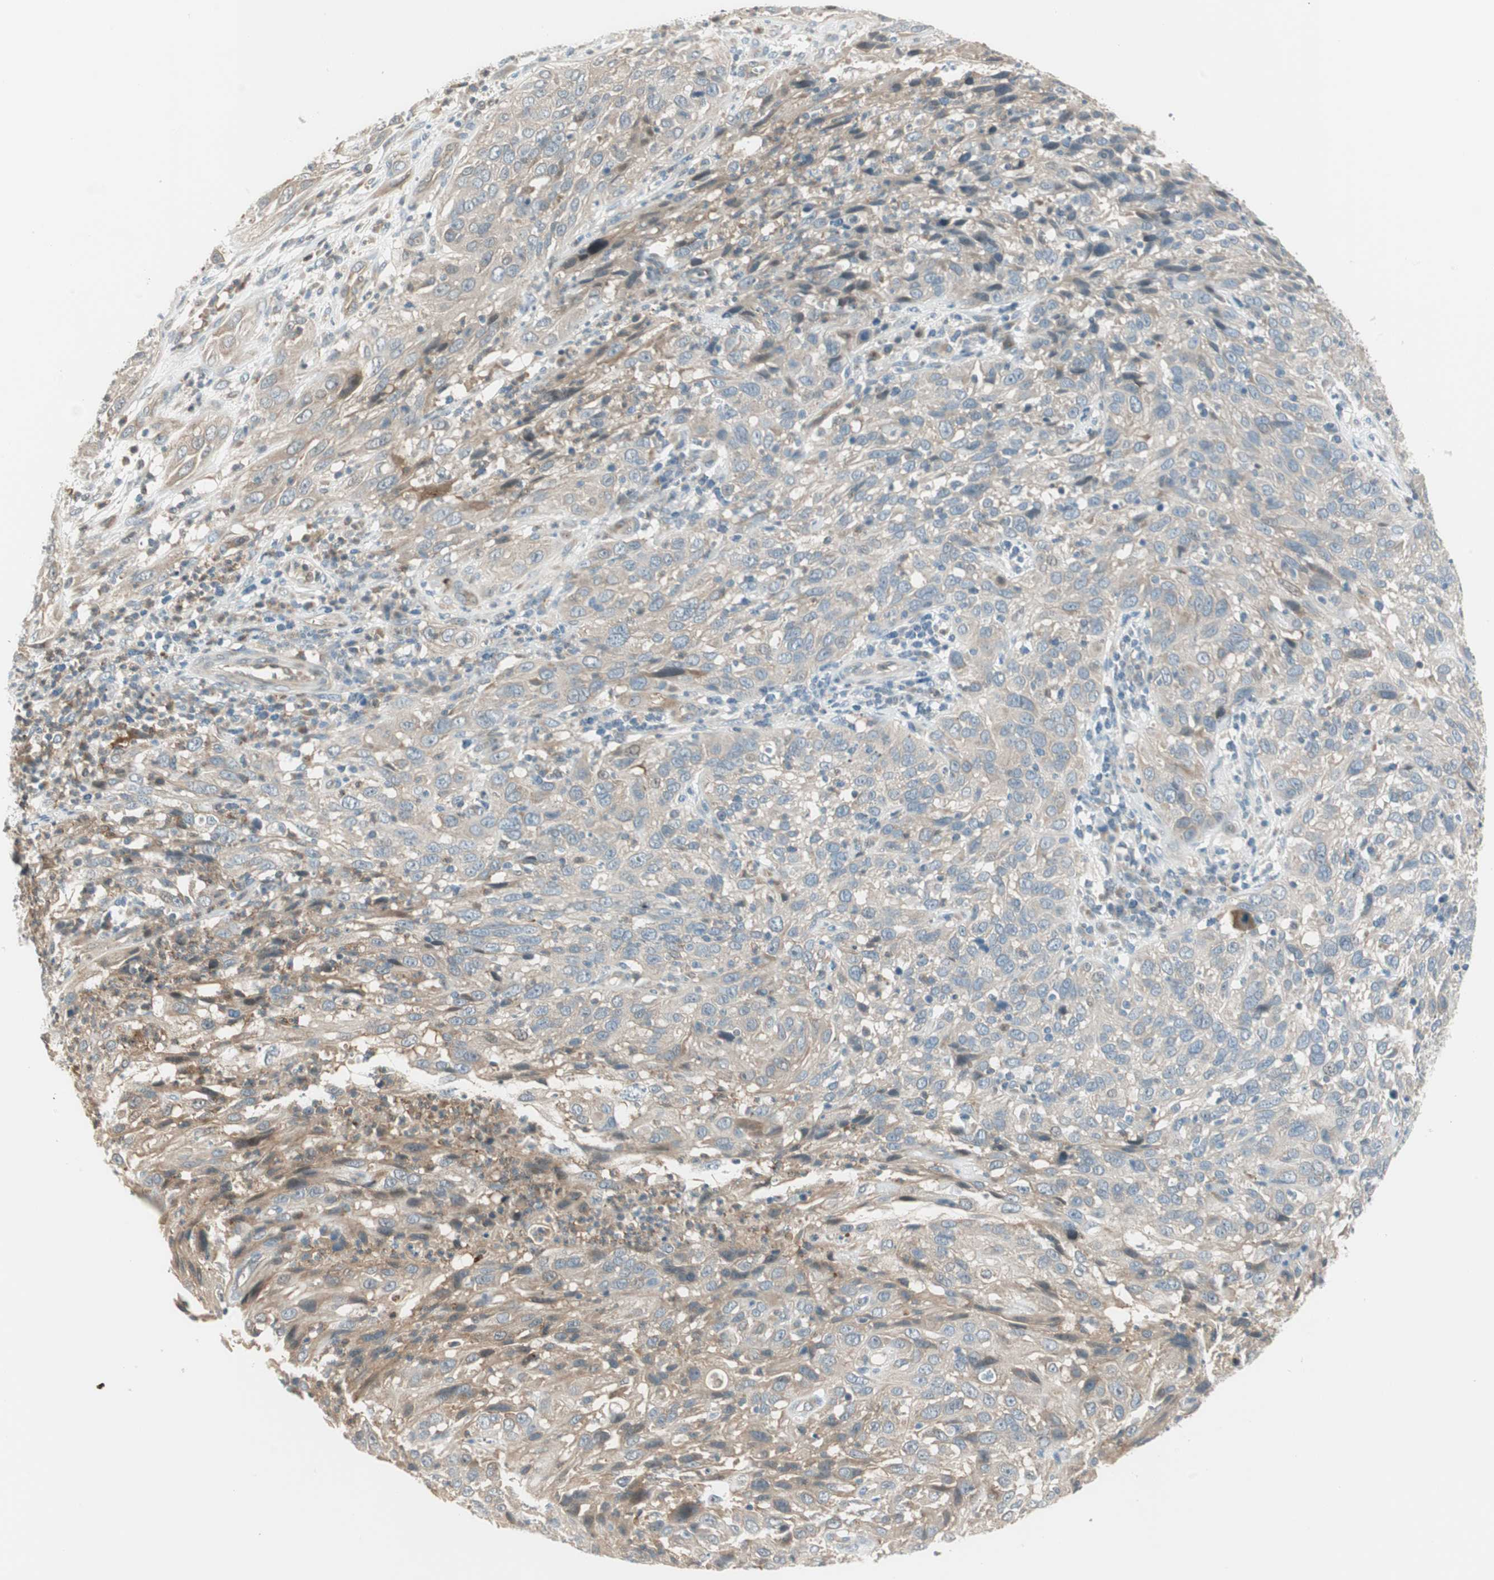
{"staining": {"intensity": "weak", "quantity": ">75%", "location": "cytoplasmic/membranous"}, "tissue": "cervical cancer", "cell_type": "Tumor cells", "image_type": "cancer", "snomed": [{"axis": "morphology", "description": "Squamous cell carcinoma, NOS"}, {"axis": "topography", "description": "Cervix"}], "caption": "High-magnification brightfield microscopy of cervical cancer (squamous cell carcinoma) stained with DAB (3,3'-diaminobenzidine) (brown) and counterstained with hematoxylin (blue). tumor cells exhibit weak cytoplasmic/membranous staining is seen in about>75% of cells.", "gene": "CGRRF1", "patient": {"sex": "female", "age": 32}}